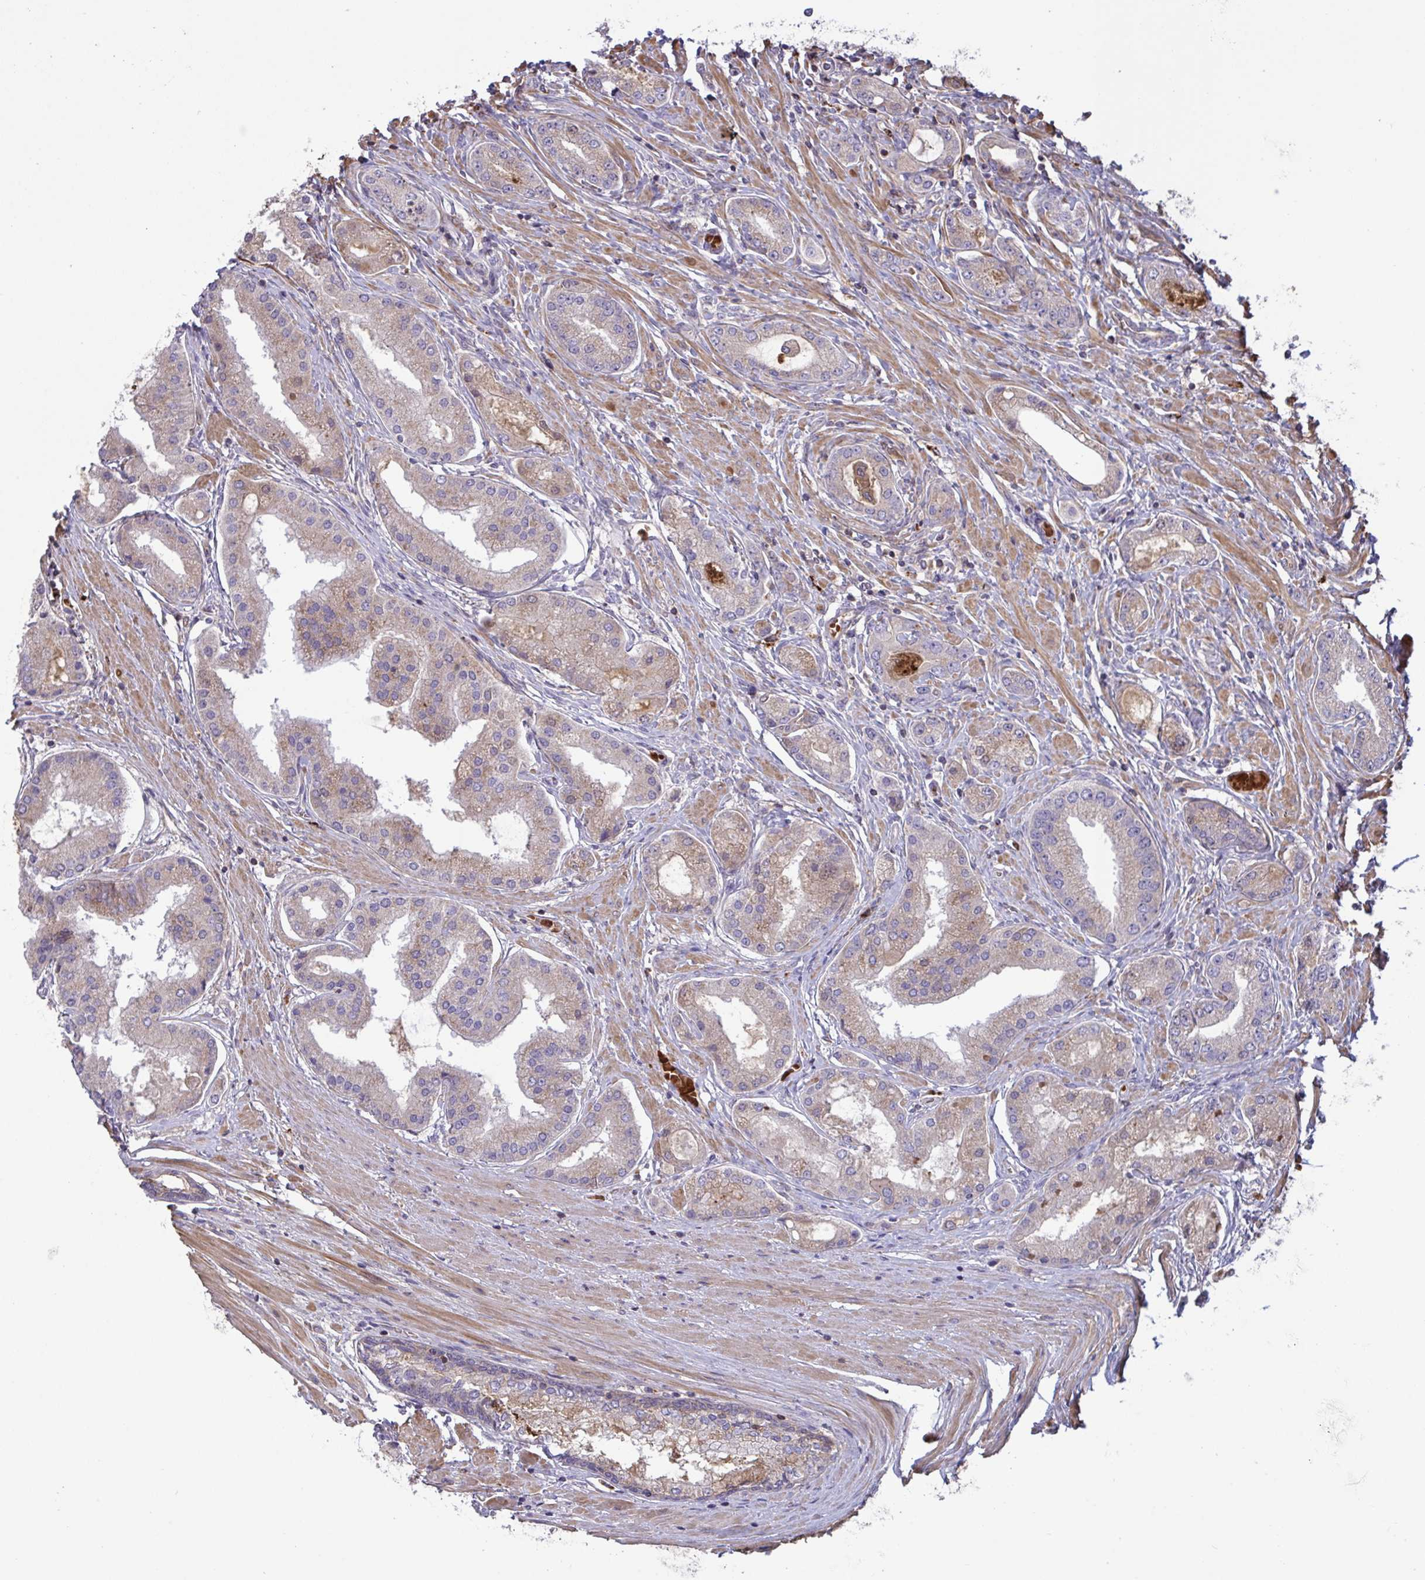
{"staining": {"intensity": "weak", "quantity": "25%-75%", "location": "cytoplasmic/membranous"}, "tissue": "prostate cancer", "cell_type": "Tumor cells", "image_type": "cancer", "snomed": [{"axis": "morphology", "description": "Adenocarcinoma, High grade"}, {"axis": "topography", "description": "Prostate"}], "caption": "Brown immunohistochemical staining in prostate cancer (high-grade adenocarcinoma) demonstrates weak cytoplasmic/membranous expression in about 25%-75% of tumor cells.", "gene": "IL1R1", "patient": {"sex": "male", "age": 67}}